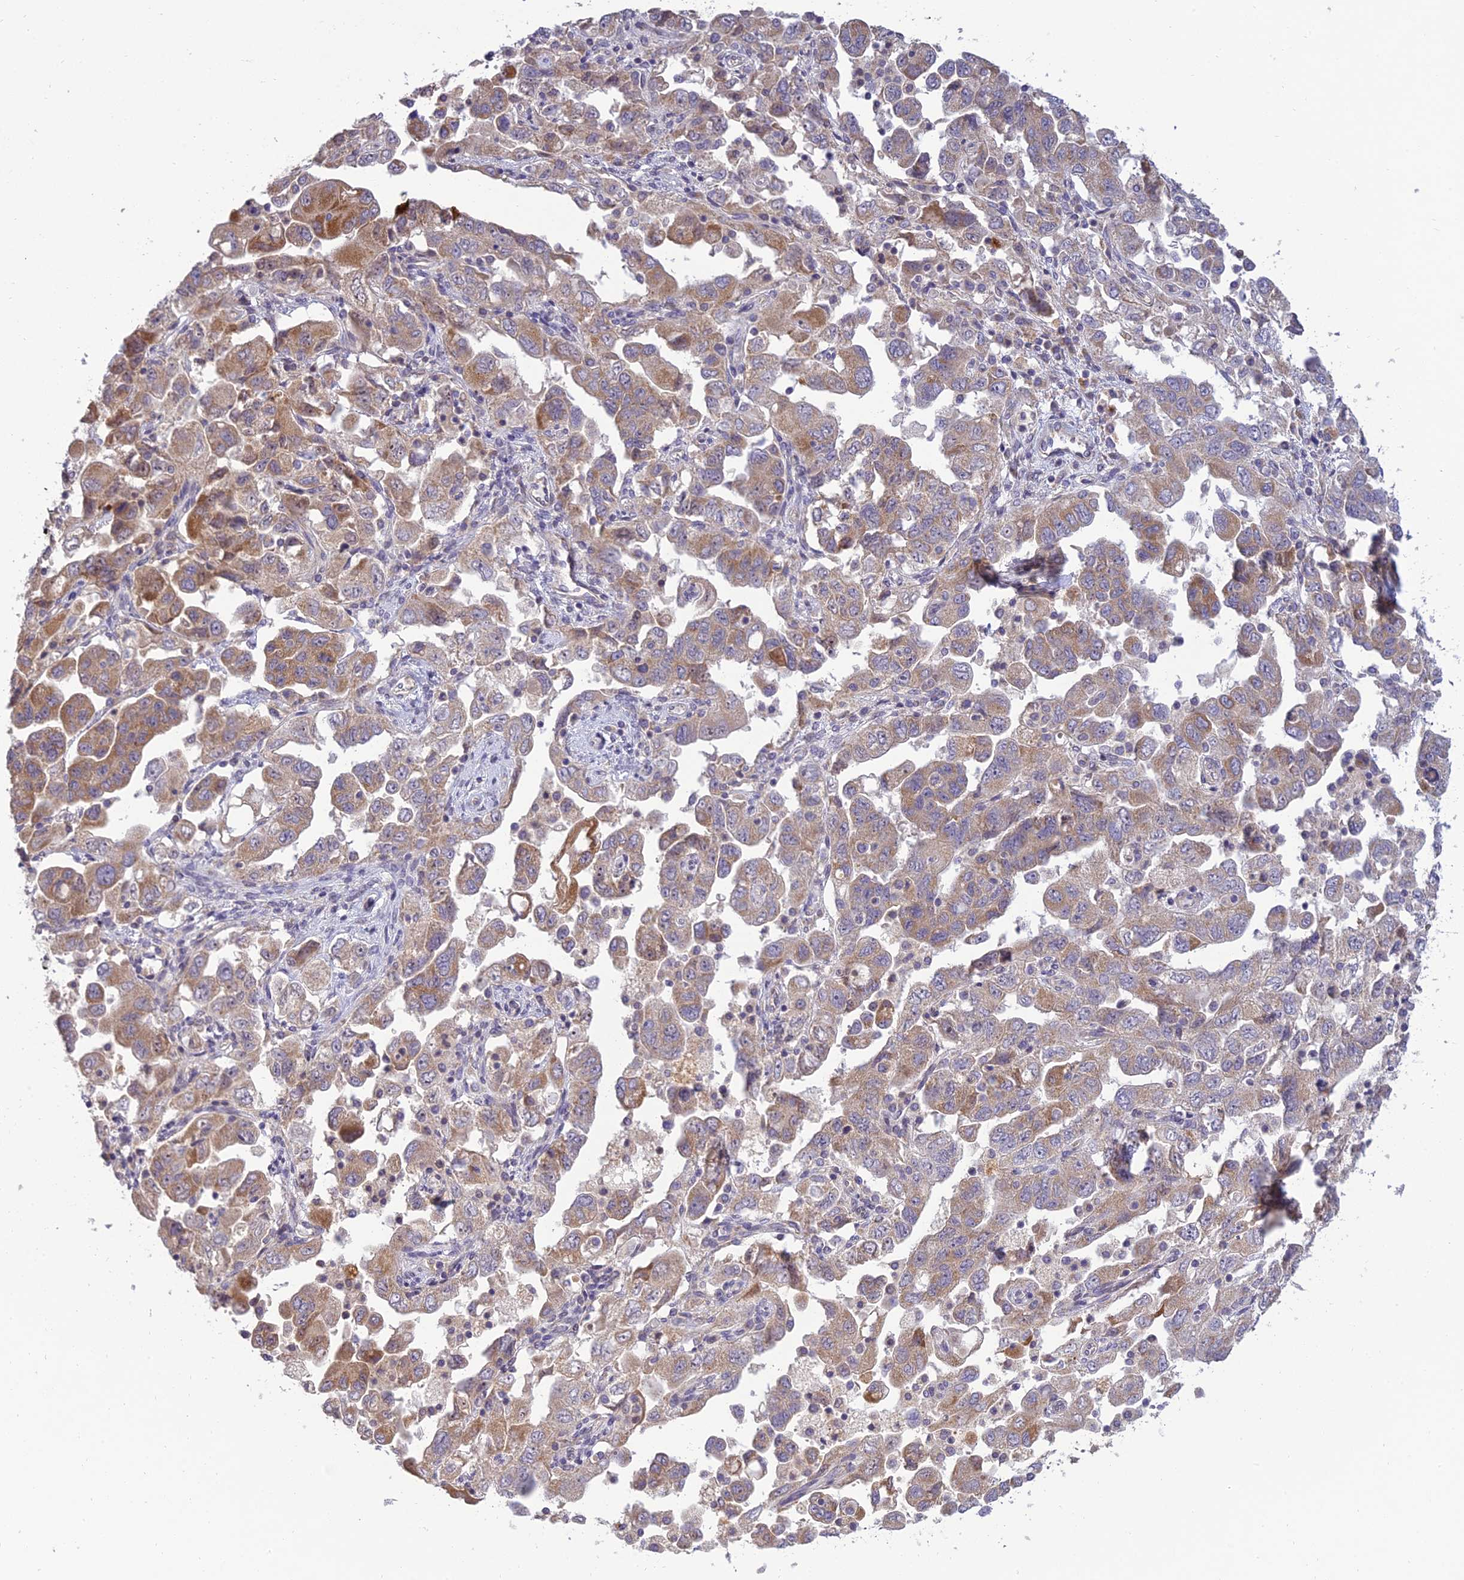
{"staining": {"intensity": "moderate", "quantity": "<25%", "location": "cytoplasmic/membranous"}, "tissue": "ovarian cancer", "cell_type": "Tumor cells", "image_type": "cancer", "snomed": [{"axis": "morphology", "description": "Carcinoma, NOS"}, {"axis": "morphology", "description": "Cystadenocarcinoma, serous, NOS"}, {"axis": "topography", "description": "Ovary"}], "caption": "Ovarian carcinoma stained with immunohistochemistry (IHC) reveals moderate cytoplasmic/membranous positivity in about <25% of tumor cells. (Brightfield microscopy of DAB IHC at high magnification).", "gene": "C3orf20", "patient": {"sex": "female", "age": 69}}